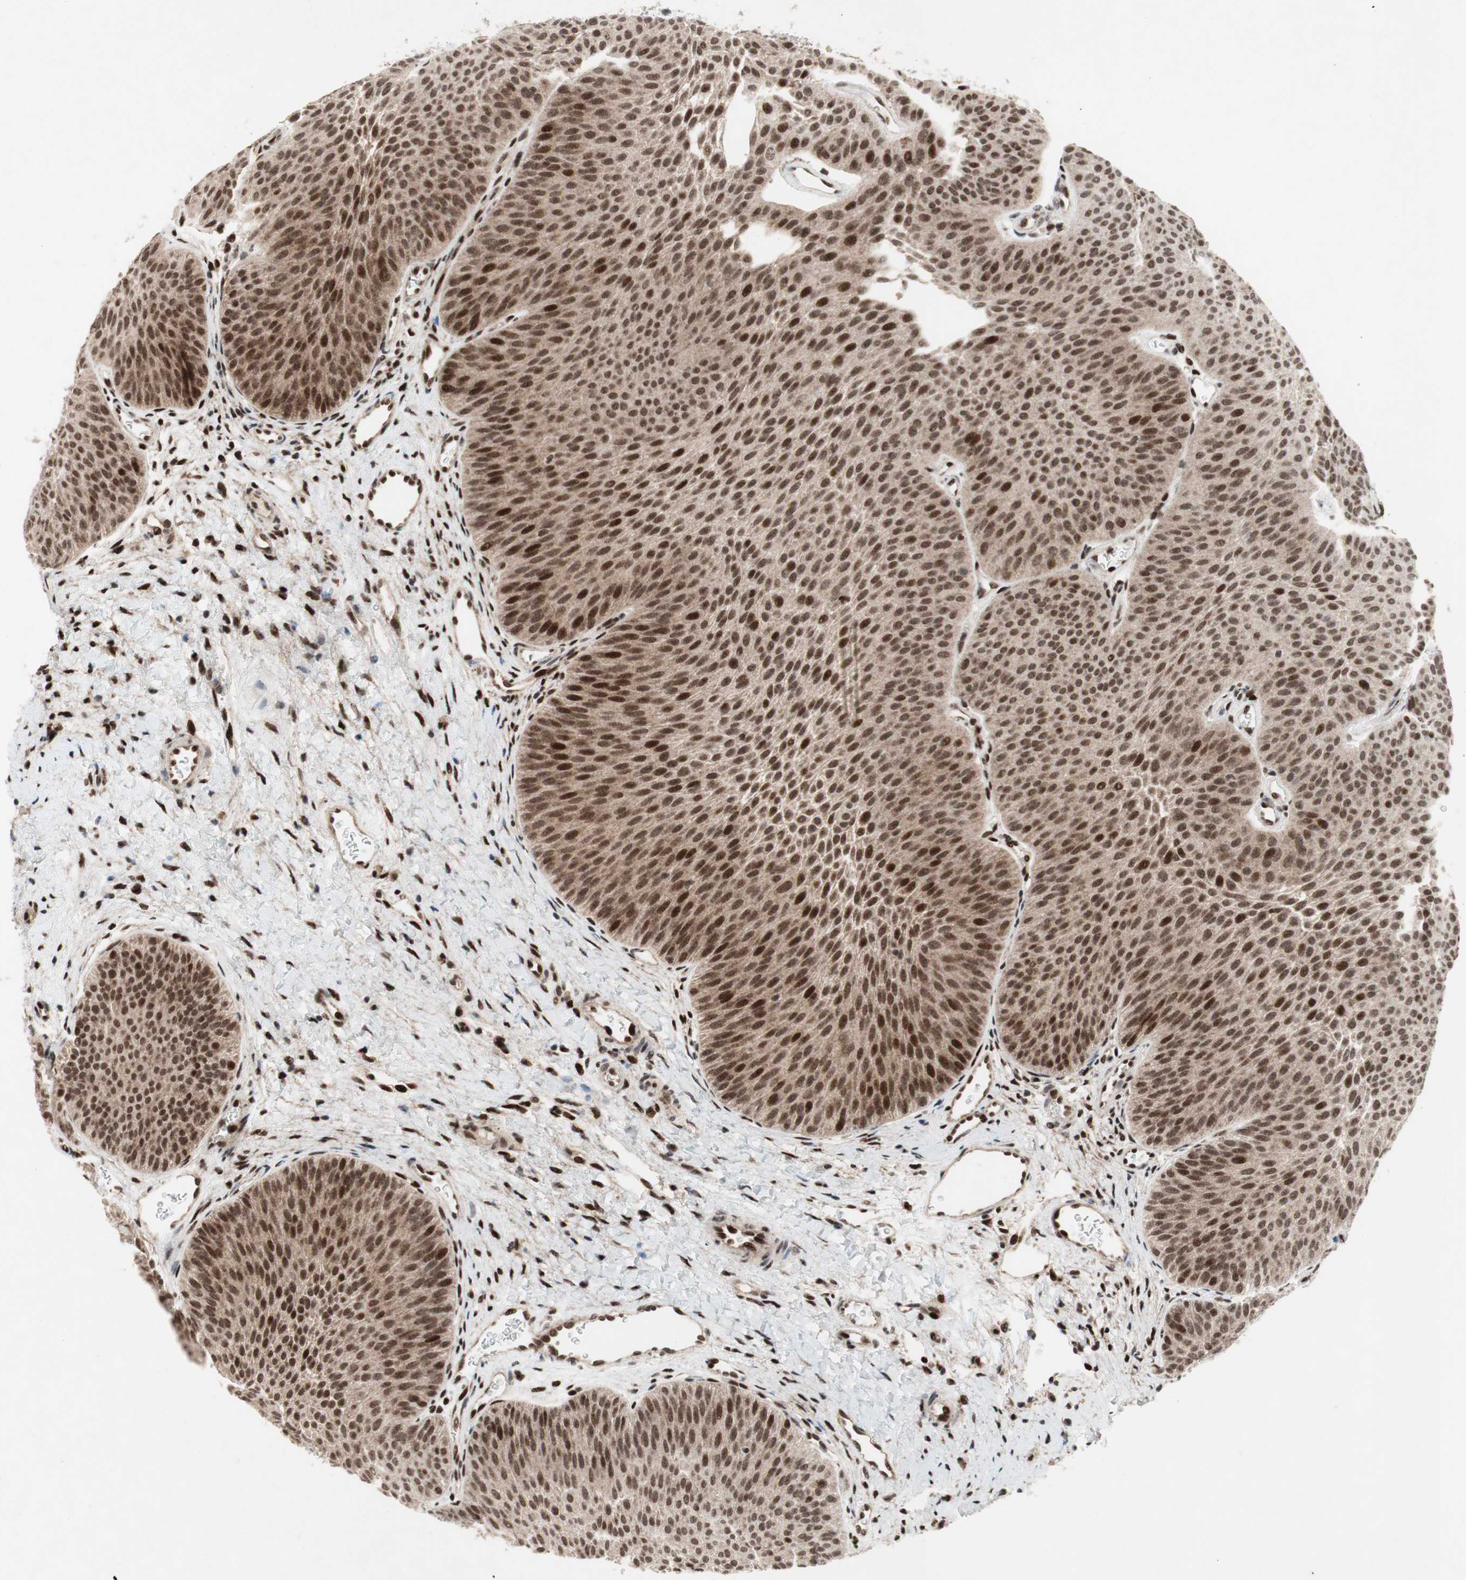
{"staining": {"intensity": "strong", "quantity": ">75%", "location": "nuclear"}, "tissue": "urothelial cancer", "cell_type": "Tumor cells", "image_type": "cancer", "snomed": [{"axis": "morphology", "description": "Urothelial carcinoma, Low grade"}, {"axis": "topography", "description": "Urinary bladder"}], "caption": "Urothelial cancer stained for a protein exhibits strong nuclear positivity in tumor cells.", "gene": "TCF12", "patient": {"sex": "female", "age": 60}}